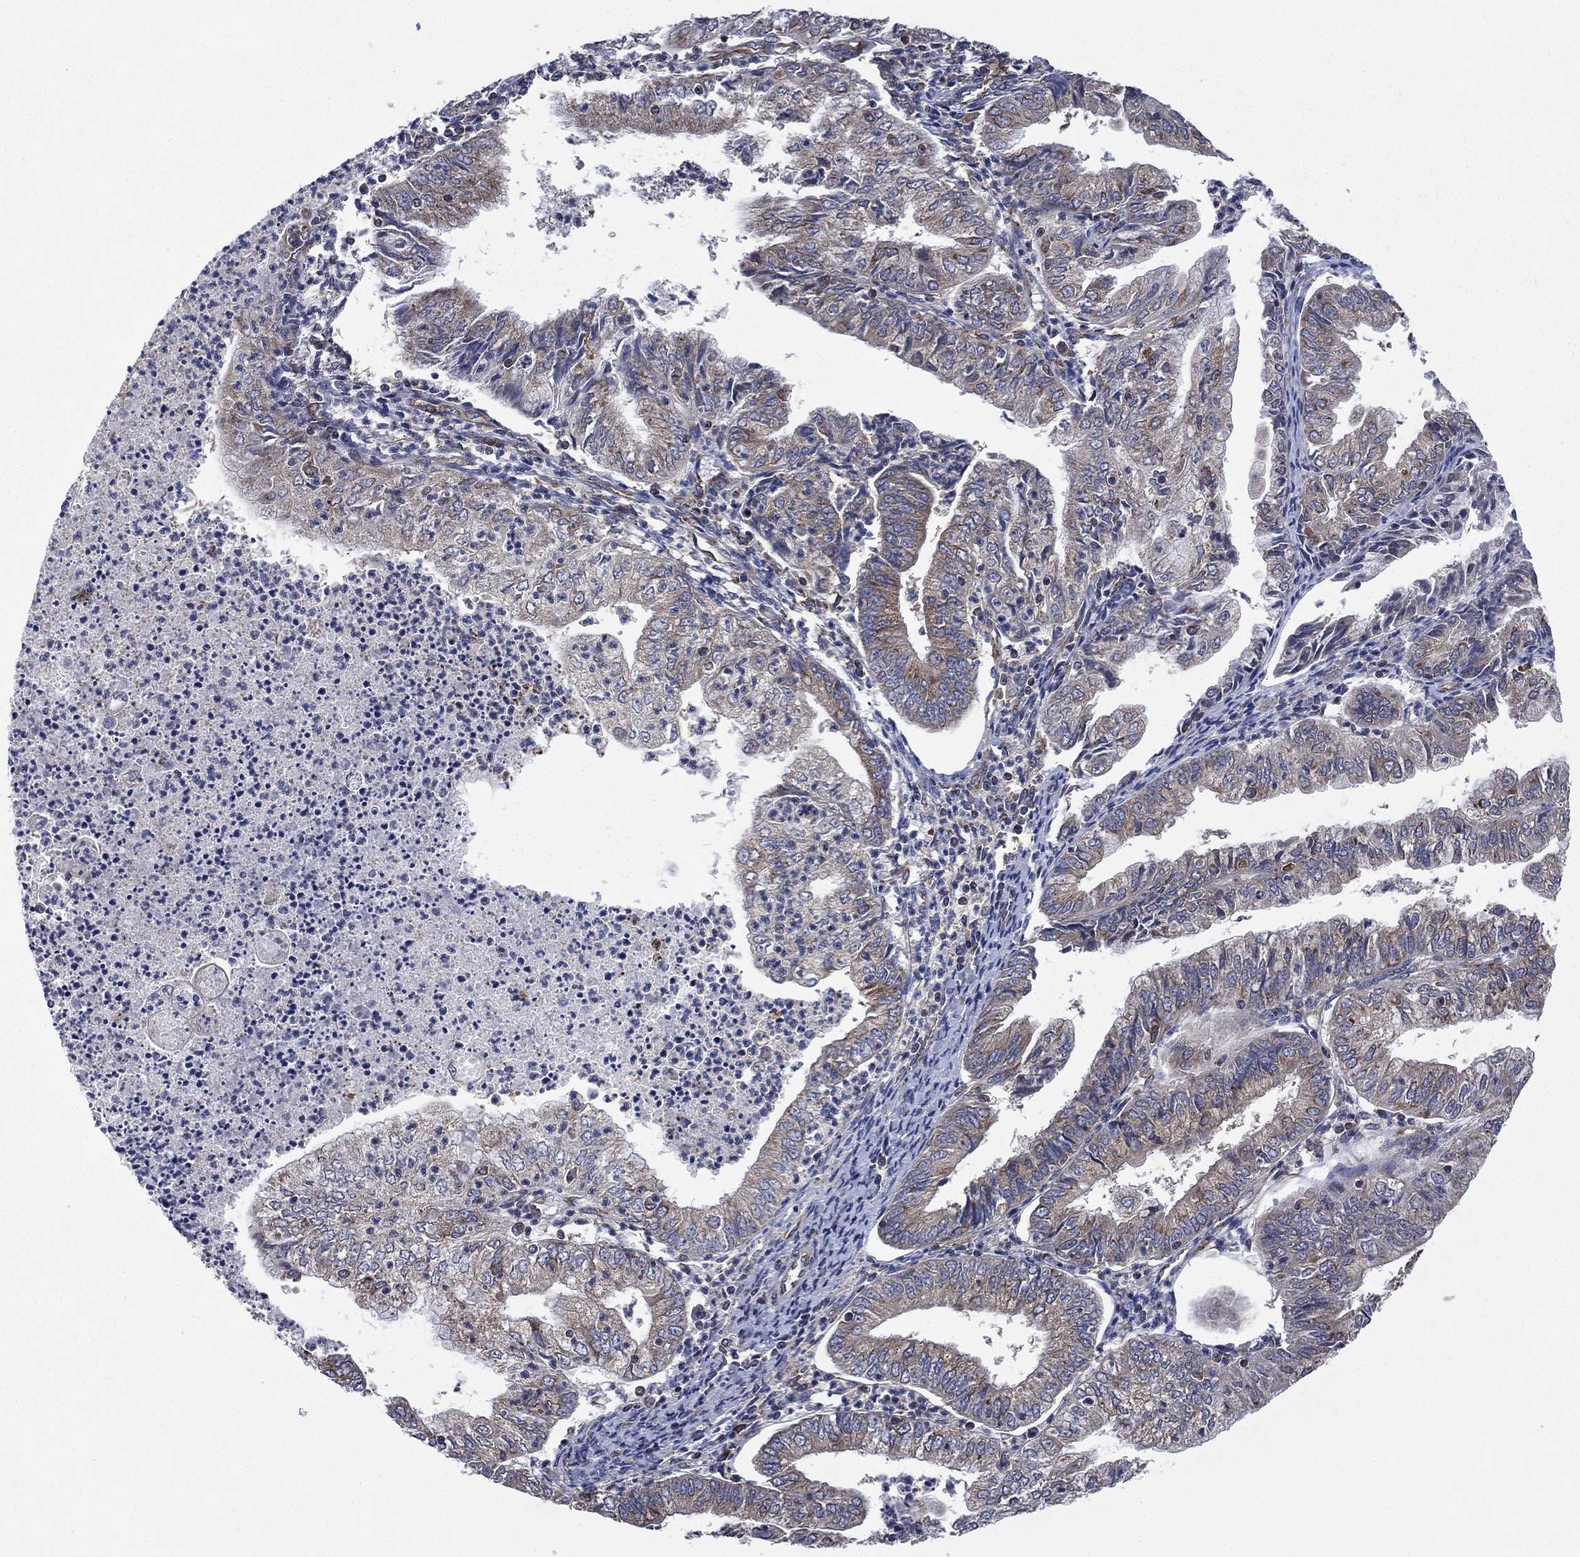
{"staining": {"intensity": "weak", "quantity": "<25%", "location": "cytoplasmic/membranous"}, "tissue": "endometrial cancer", "cell_type": "Tumor cells", "image_type": "cancer", "snomed": [{"axis": "morphology", "description": "Adenocarcinoma, NOS"}, {"axis": "topography", "description": "Endometrium"}], "caption": "Immunohistochemistry micrograph of neoplastic tissue: human adenocarcinoma (endometrial) stained with DAB (3,3'-diaminobenzidine) shows no significant protein expression in tumor cells.", "gene": "C2orf76", "patient": {"sex": "female", "age": 55}}